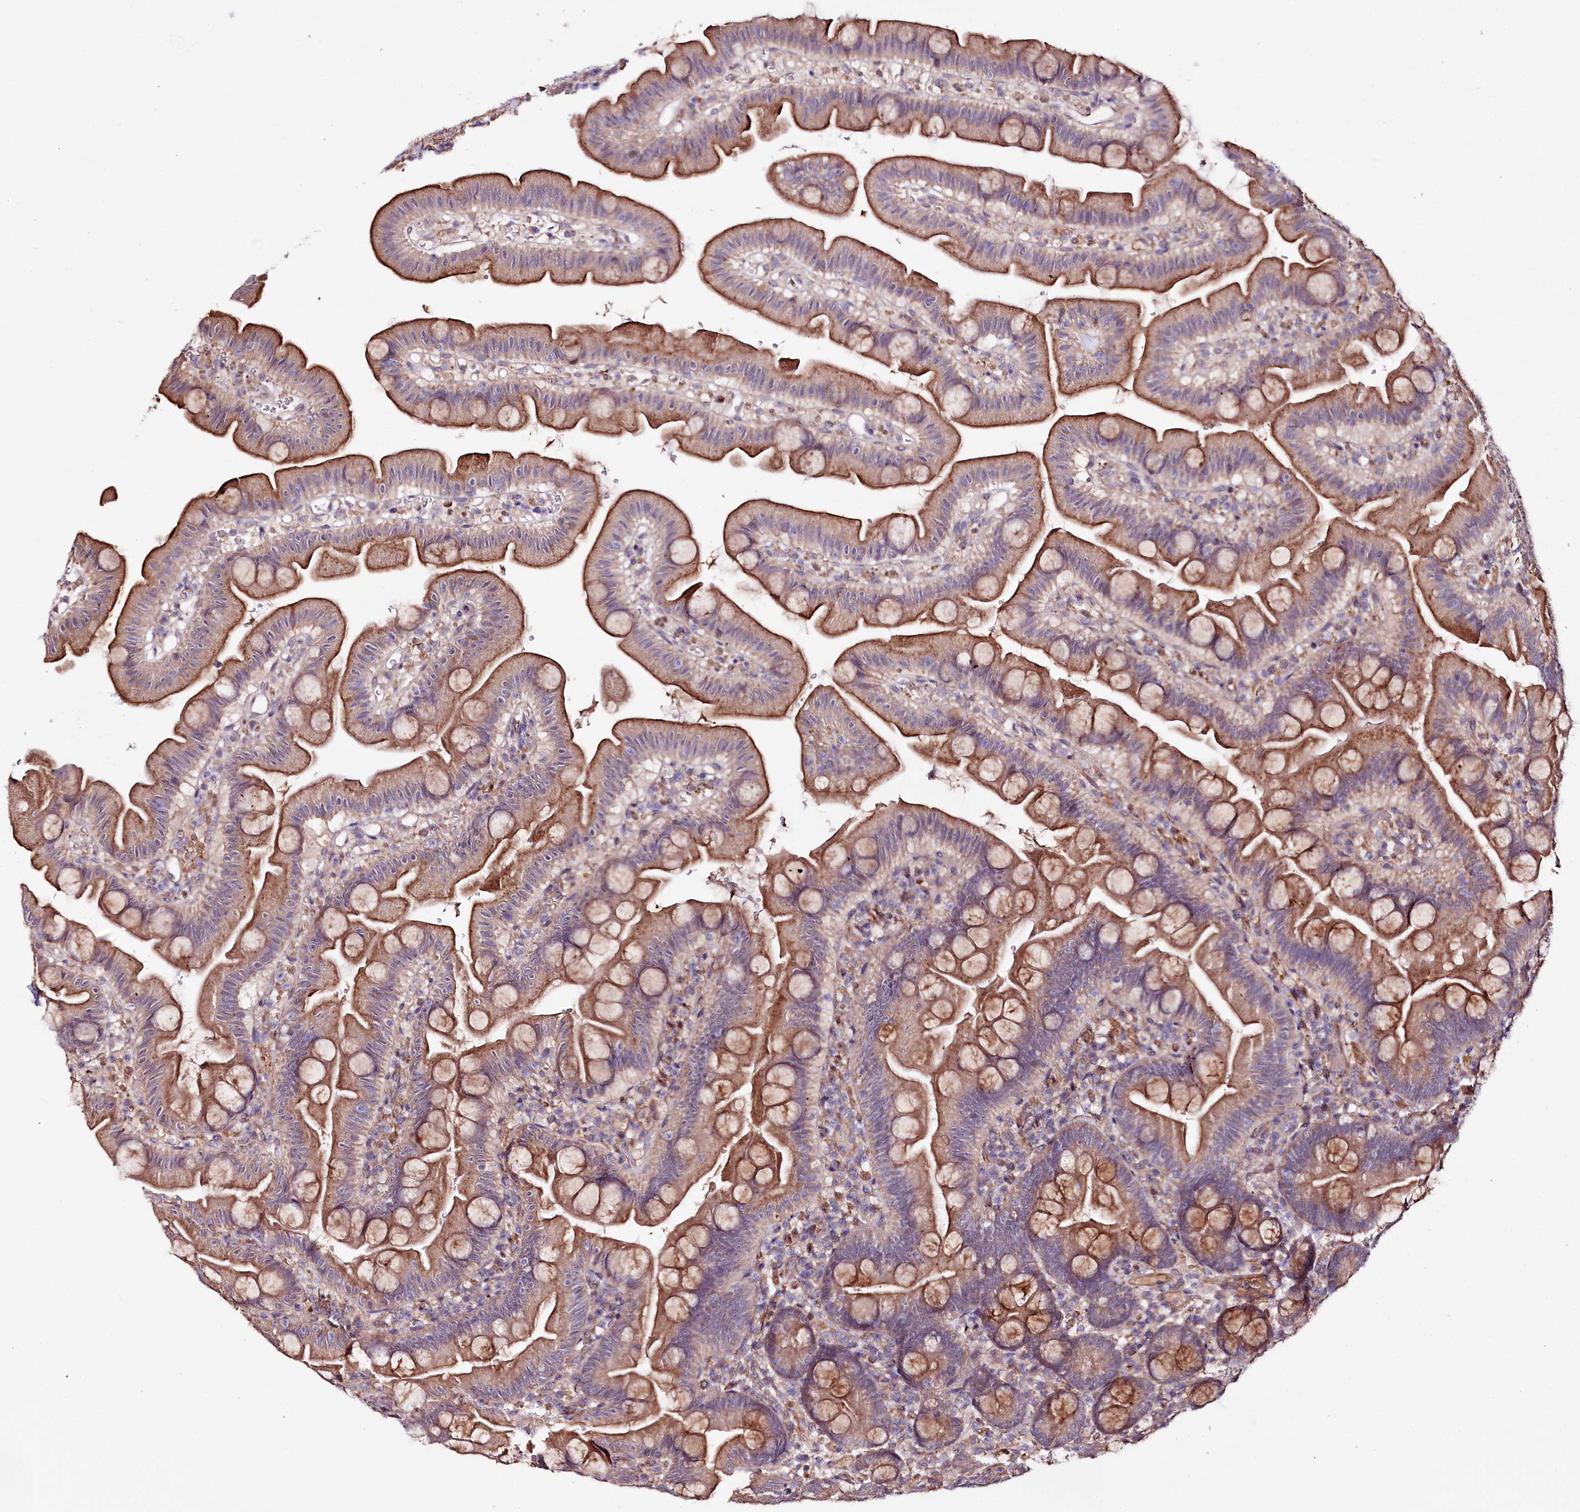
{"staining": {"intensity": "strong", "quantity": "25%-75%", "location": "cytoplasmic/membranous"}, "tissue": "small intestine", "cell_type": "Glandular cells", "image_type": "normal", "snomed": [{"axis": "morphology", "description": "Normal tissue, NOS"}, {"axis": "topography", "description": "Small intestine"}], "caption": "DAB (3,3'-diaminobenzidine) immunohistochemical staining of unremarkable human small intestine exhibits strong cytoplasmic/membranous protein staining in about 25%-75% of glandular cells. The staining was performed using DAB (3,3'-diaminobenzidine) to visualize the protein expression in brown, while the nuclei were stained in blue with hematoxylin (Magnification: 20x).", "gene": "TTC12", "patient": {"sex": "female", "age": 68}}